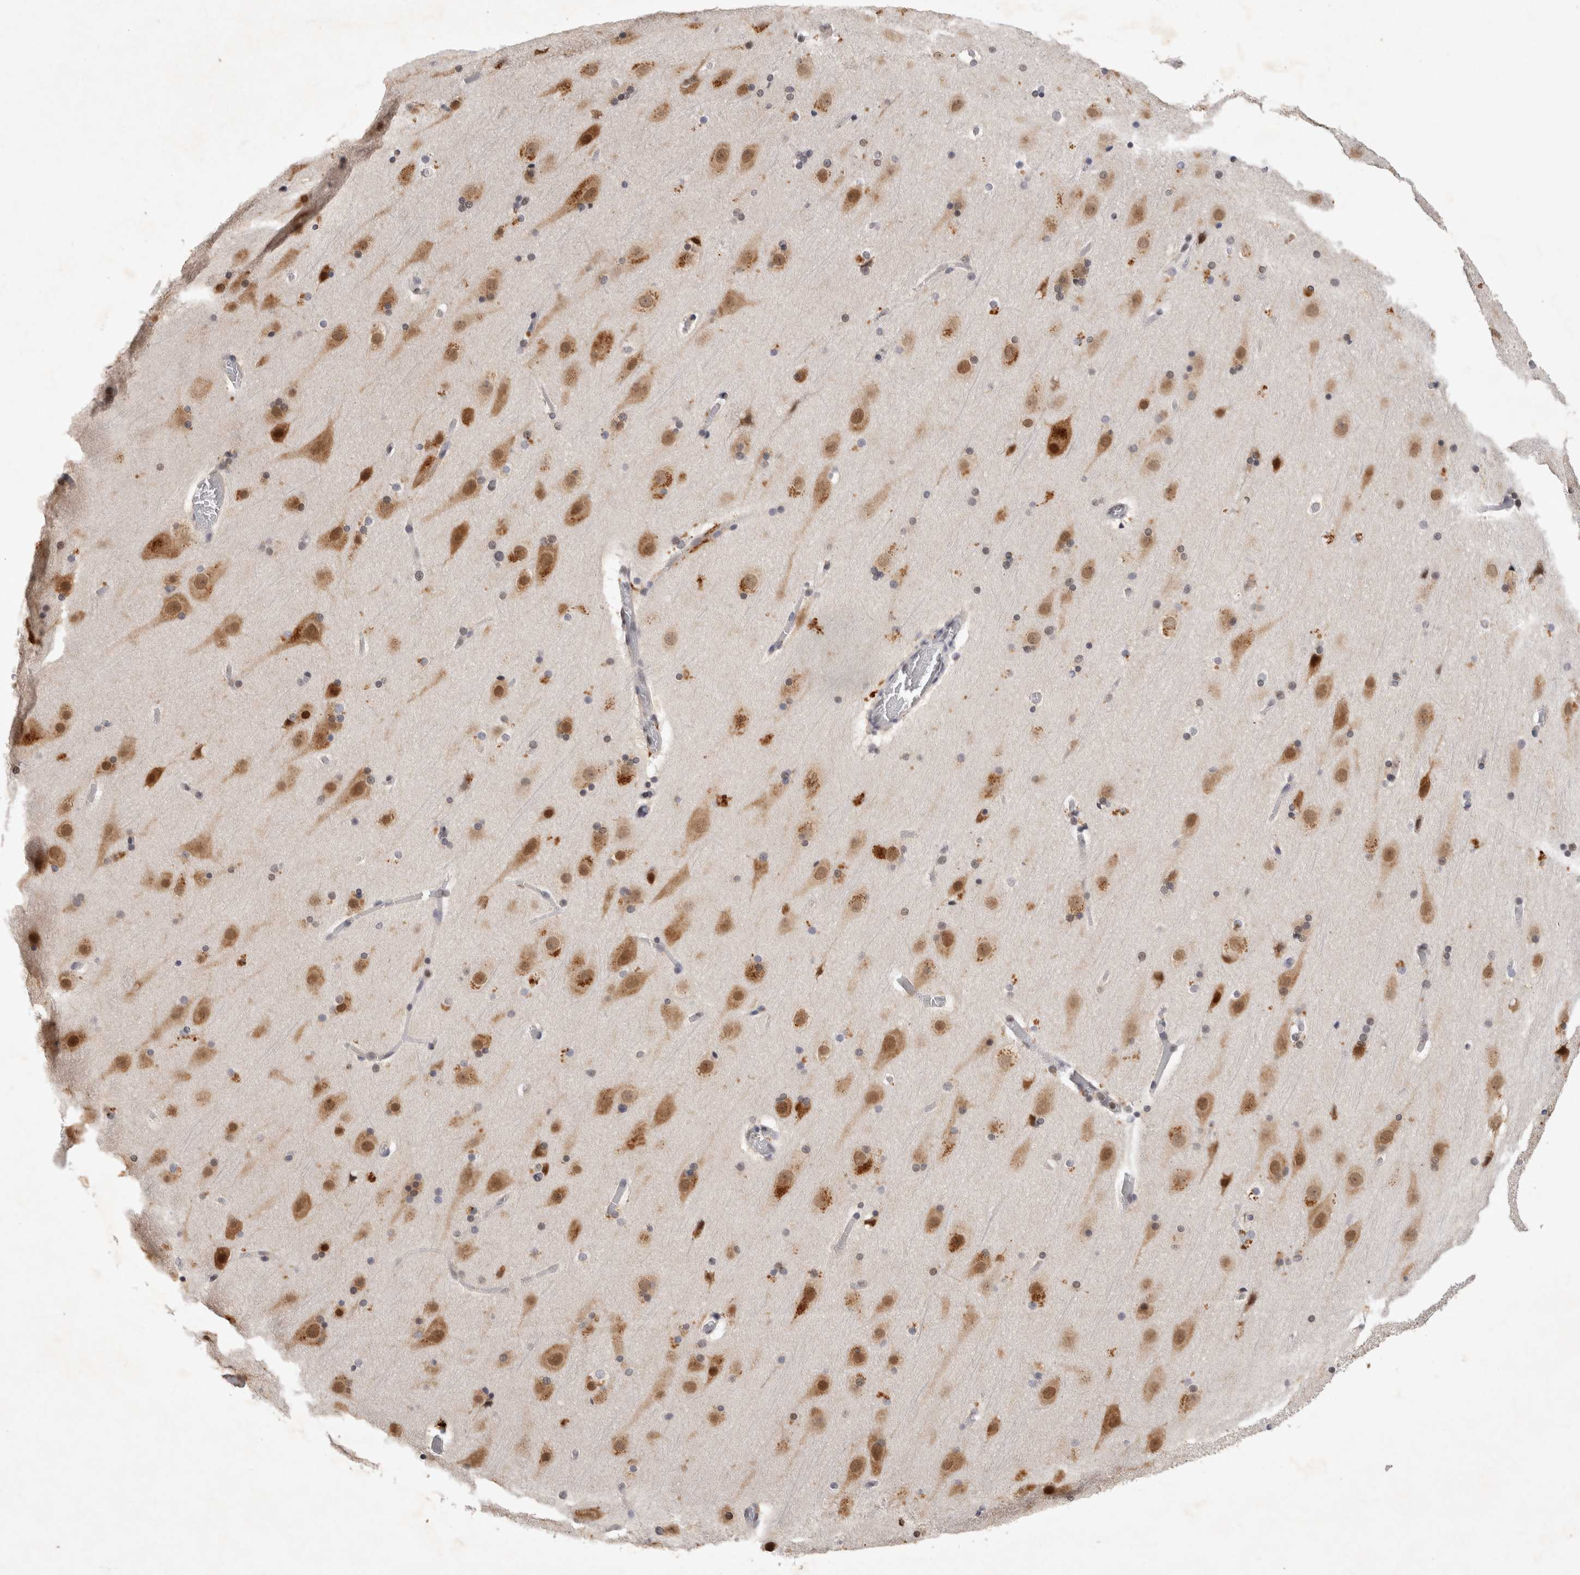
{"staining": {"intensity": "negative", "quantity": "none", "location": "none"}, "tissue": "cerebral cortex", "cell_type": "Endothelial cells", "image_type": "normal", "snomed": [{"axis": "morphology", "description": "Normal tissue, NOS"}, {"axis": "topography", "description": "Cerebral cortex"}], "caption": "Human cerebral cortex stained for a protein using IHC exhibits no positivity in endothelial cells.", "gene": "XRCC5", "patient": {"sex": "male", "age": 57}}